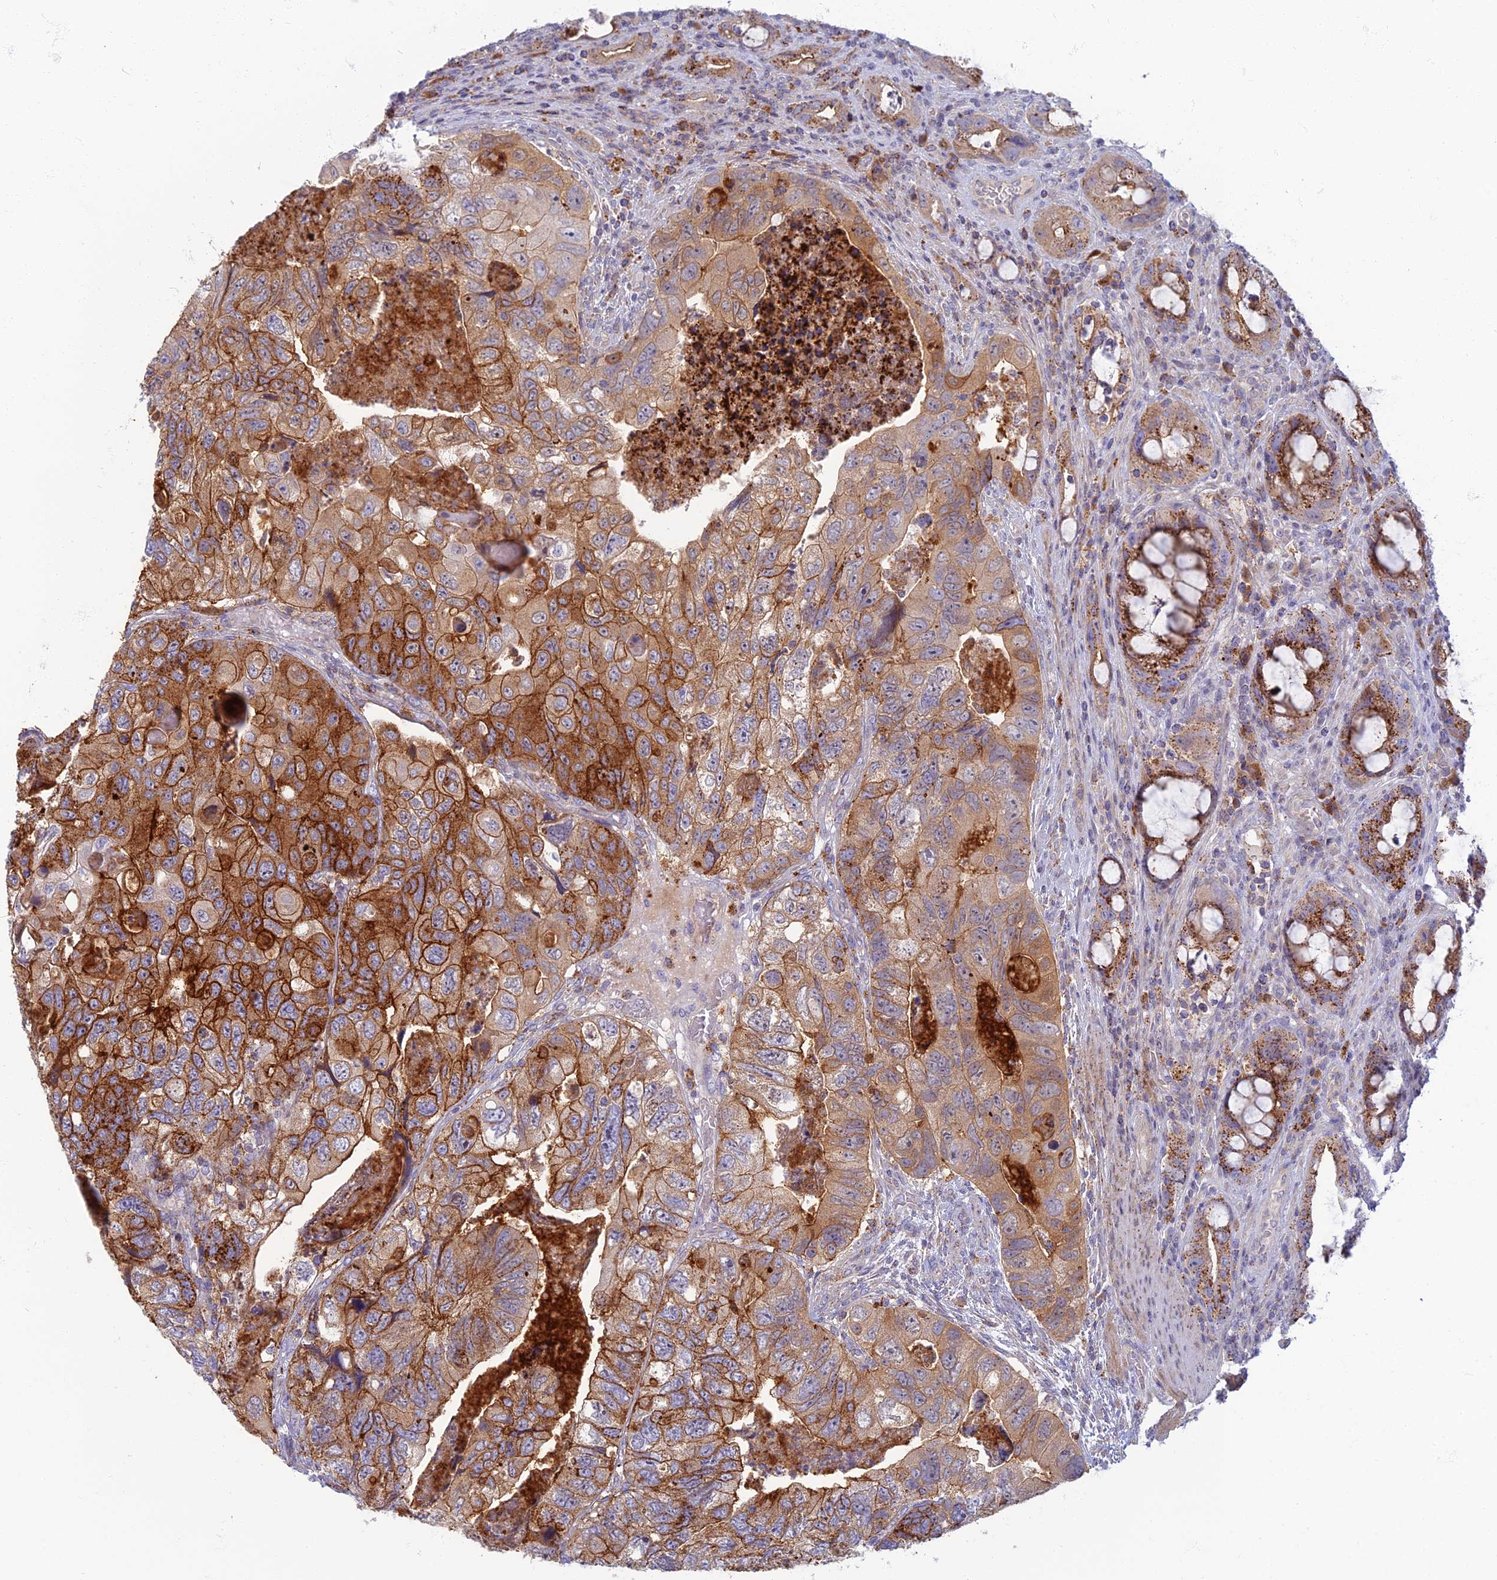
{"staining": {"intensity": "strong", "quantity": "25%-75%", "location": "cytoplasmic/membranous"}, "tissue": "colorectal cancer", "cell_type": "Tumor cells", "image_type": "cancer", "snomed": [{"axis": "morphology", "description": "Adenocarcinoma, NOS"}, {"axis": "topography", "description": "Rectum"}], "caption": "This is a histology image of IHC staining of colorectal cancer (adenocarcinoma), which shows strong expression in the cytoplasmic/membranous of tumor cells.", "gene": "CHMP4B", "patient": {"sex": "male", "age": 63}}